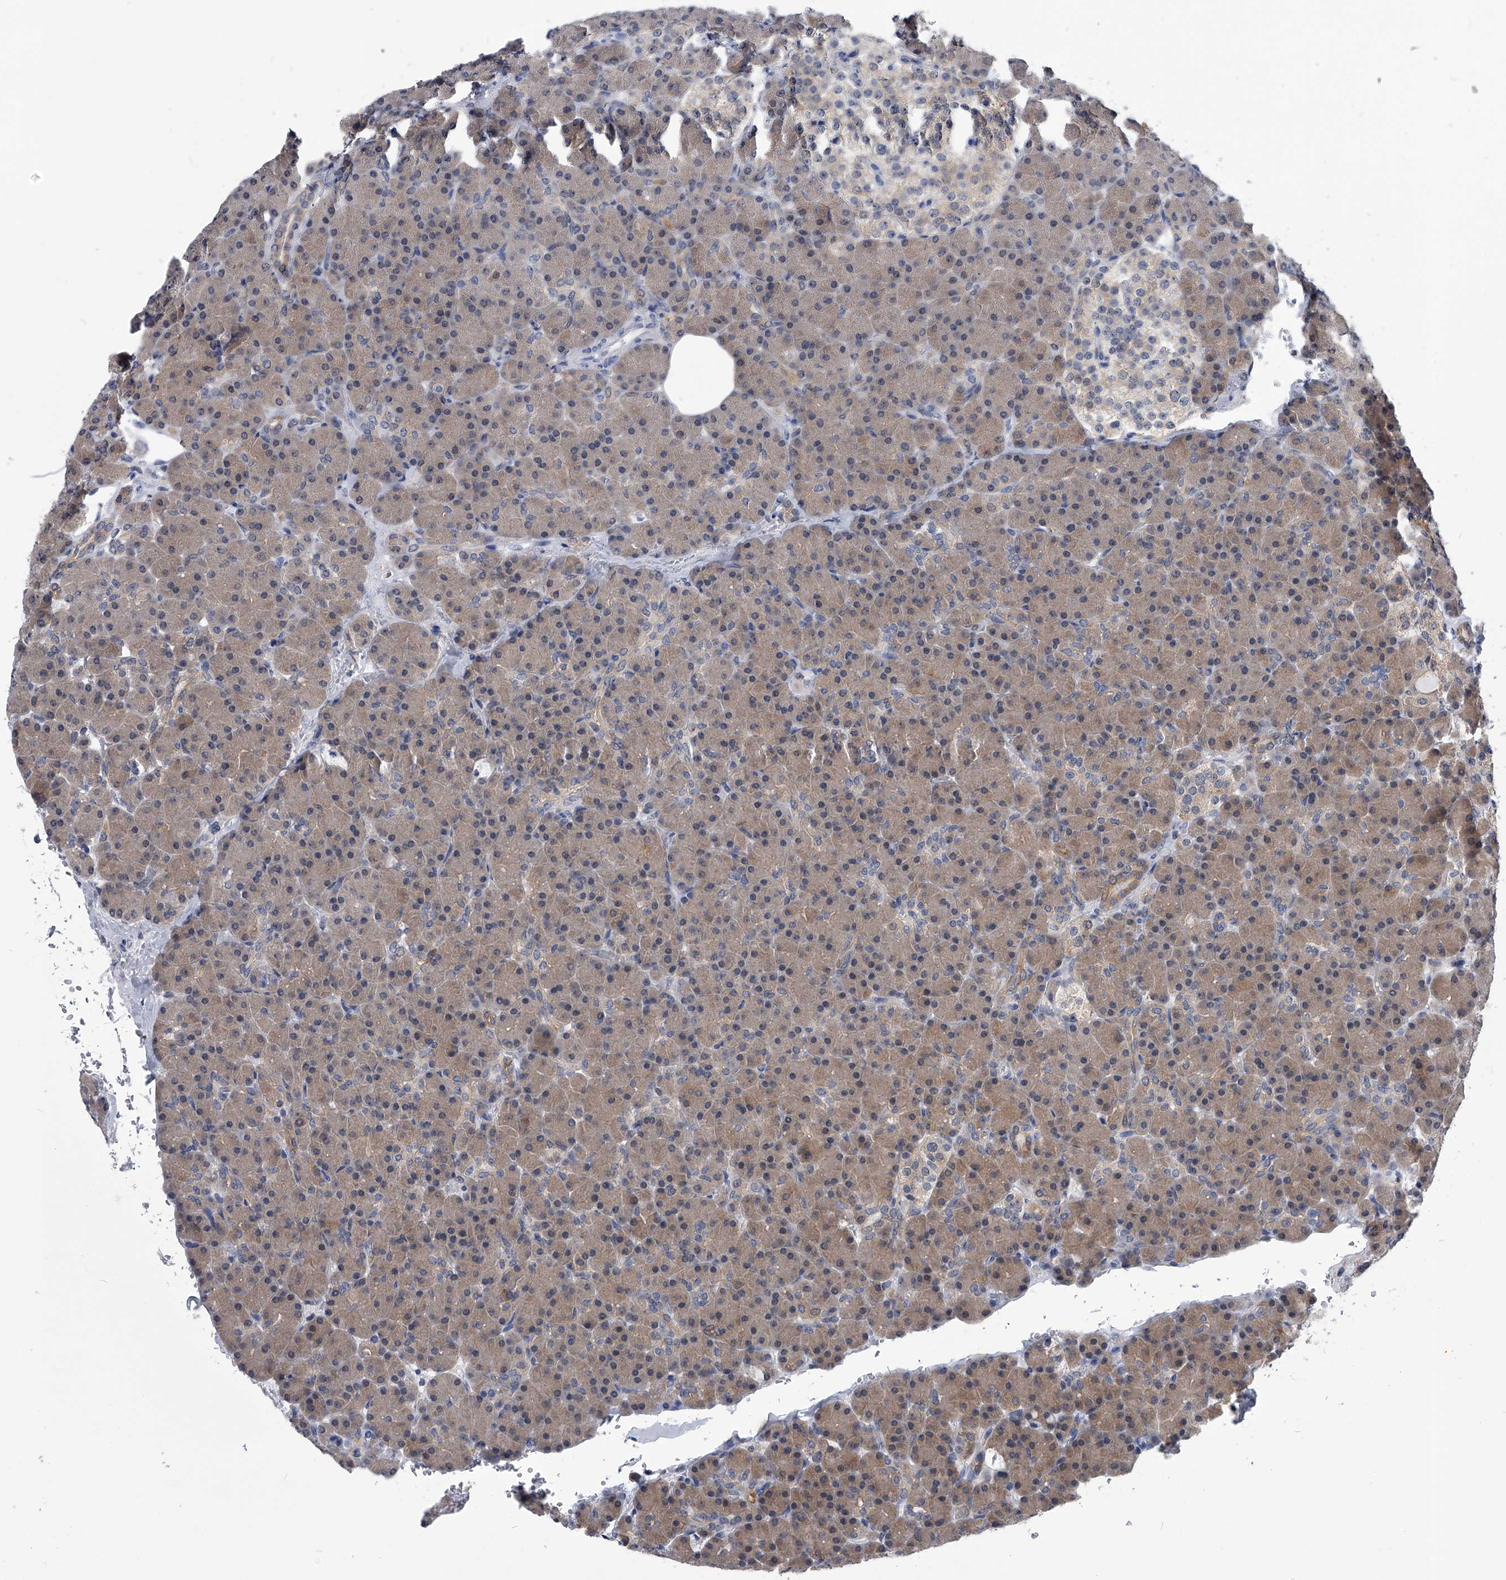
{"staining": {"intensity": "moderate", "quantity": ">75%", "location": "cytoplasmic/membranous"}, "tissue": "pancreas", "cell_type": "Exocrine glandular cells", "image_type": "normal", "snomed": [{"axis": "morphology", "description": "Normal tissue, NOS"}, {"axis": "topography", "description": "Pancreas"}], "caption": "Moderate cytoplasmic/membranous expression is appreciated in about >75% of exocrine glandular cells in unremarkable pancreas.", "gene": "PDXK", "patient": {"sex": "female", "age": 43}}